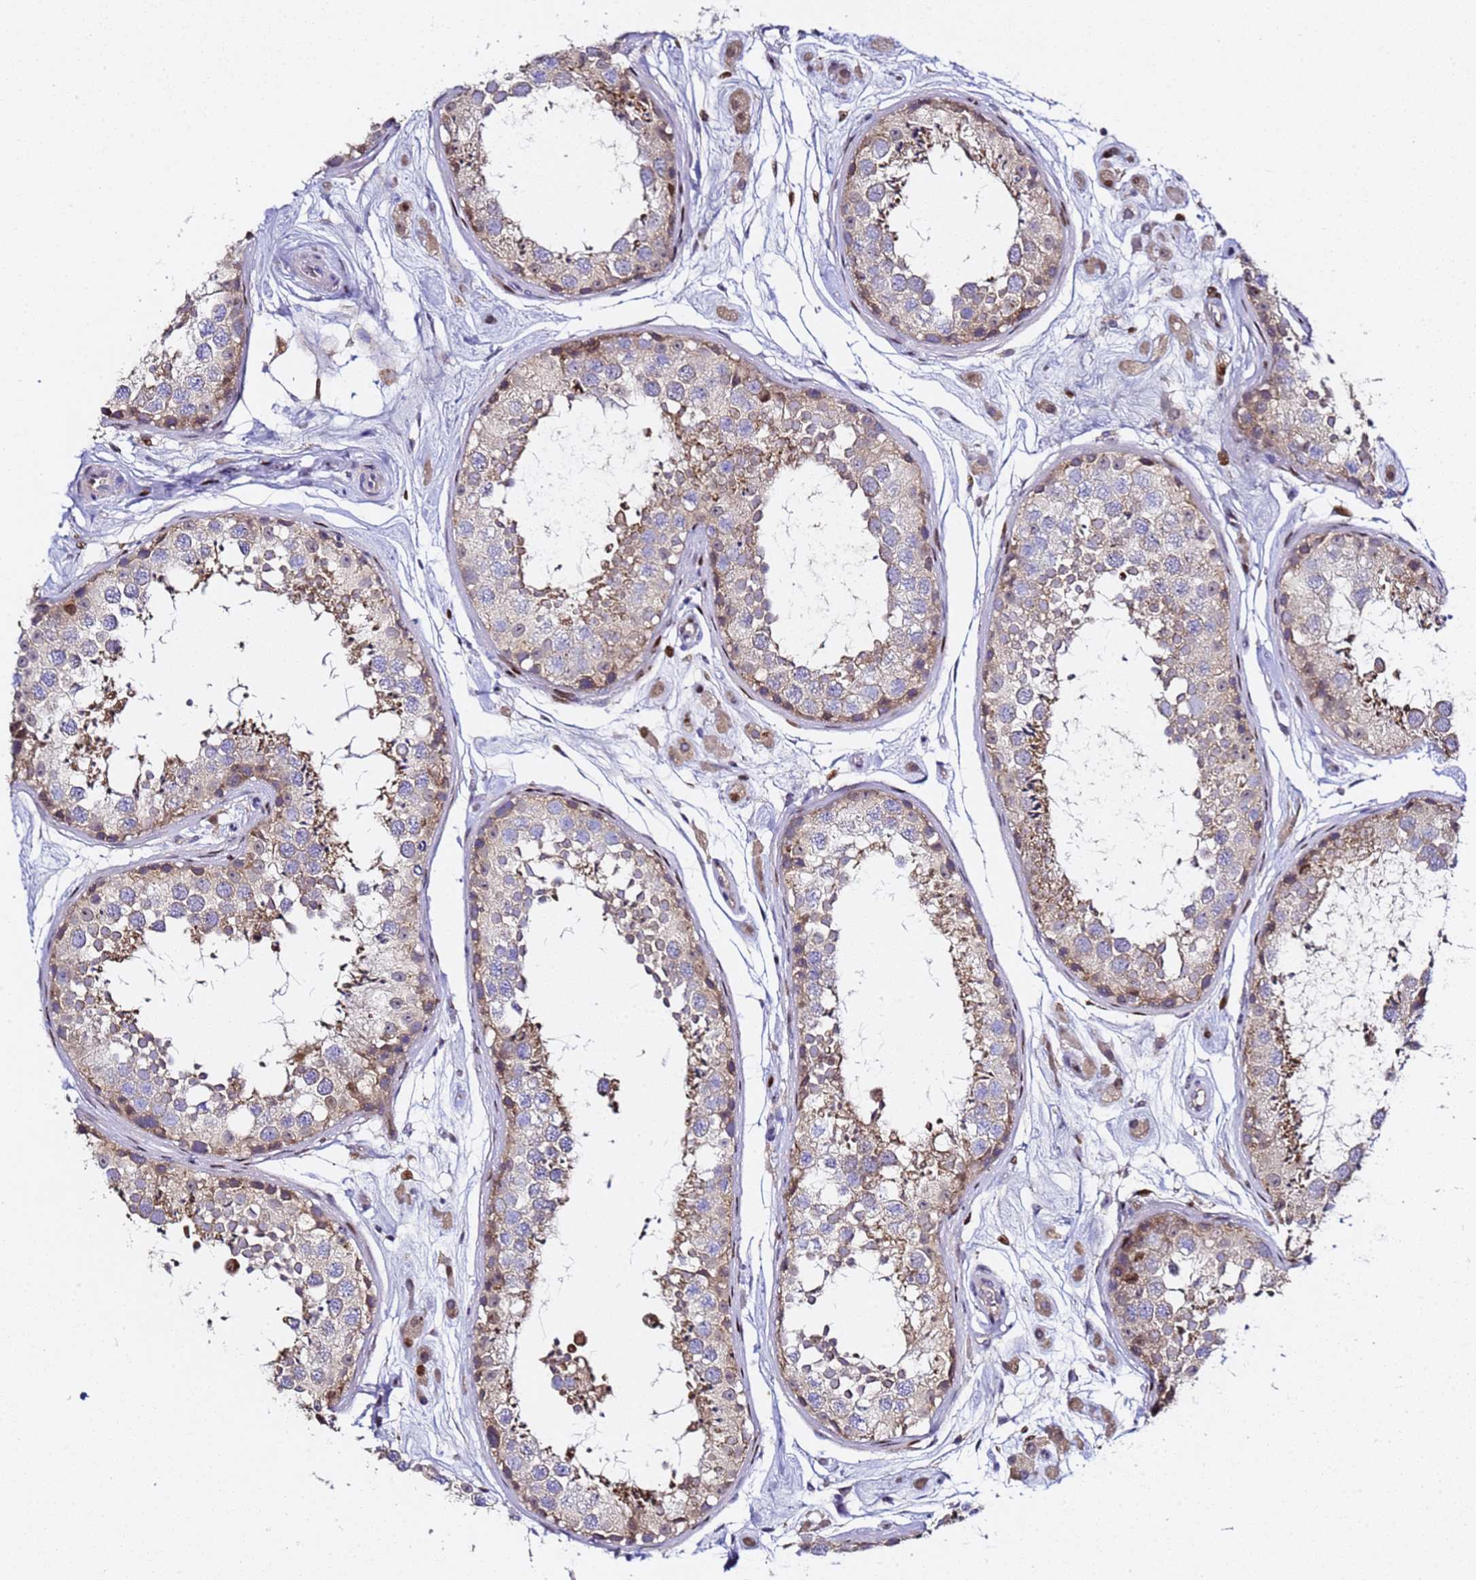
{"staining": {"intensity": "weak", "quantity": "25%-75%", "location": "cytoplasmic/membranous"}, "tissue": "testis", "cell_type": "Cells in seminiferous ducts", "image_type": "normal", "snomed": [{"axis": "morphology", "description": "Normal tissue, NOS"}, {"axis": "topography", "description": "Testis"}], "caption": "The image displays immunohistochemical staining of unremarkable testis. There is weak cytoplasmic/membranous expression is present in approximately 25%-75% of cells in seminiferous ducts. Nuclei are stained in blue.", "gene": "ALG3", "patient": {"sex": "male", "age": 25}}